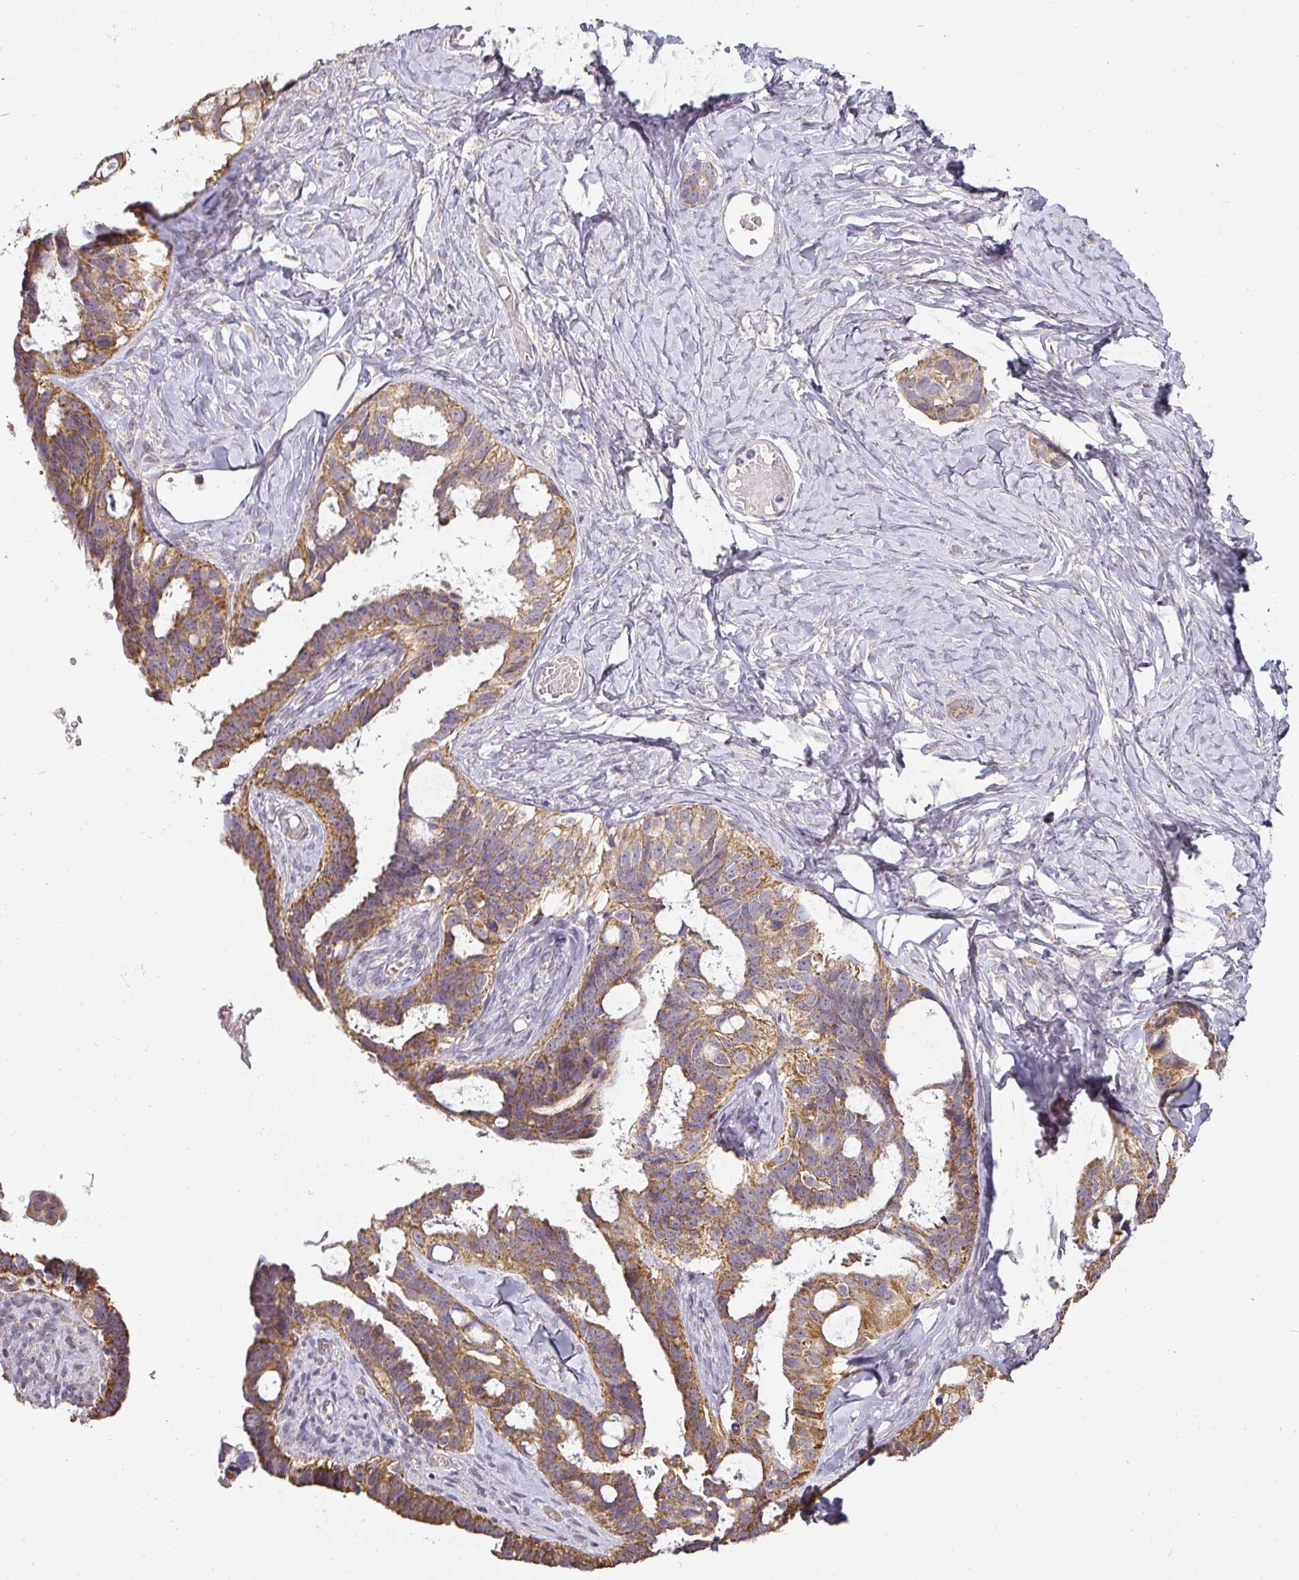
{"staining": {"intensity": "moderate", "quantity": ">75%", "location": "cytoplasmic/membranous"}, "tissue": "ovarian cancer", "cell_type": "Tumor cells", "image_type": "cancer", "snomed": [{"axis": "morphology", "description": "Cystadenocarcinoma, serous, NOS"}, {"axis": "topography", "description": "Ovary"}], "caption": "A brown stain shows moderate cytoplasmic/membranous expression of a protein in ovarian cancer tumor cells.", "gene": "MYOM2", "patient": {"sex": "female", "age": 69}}